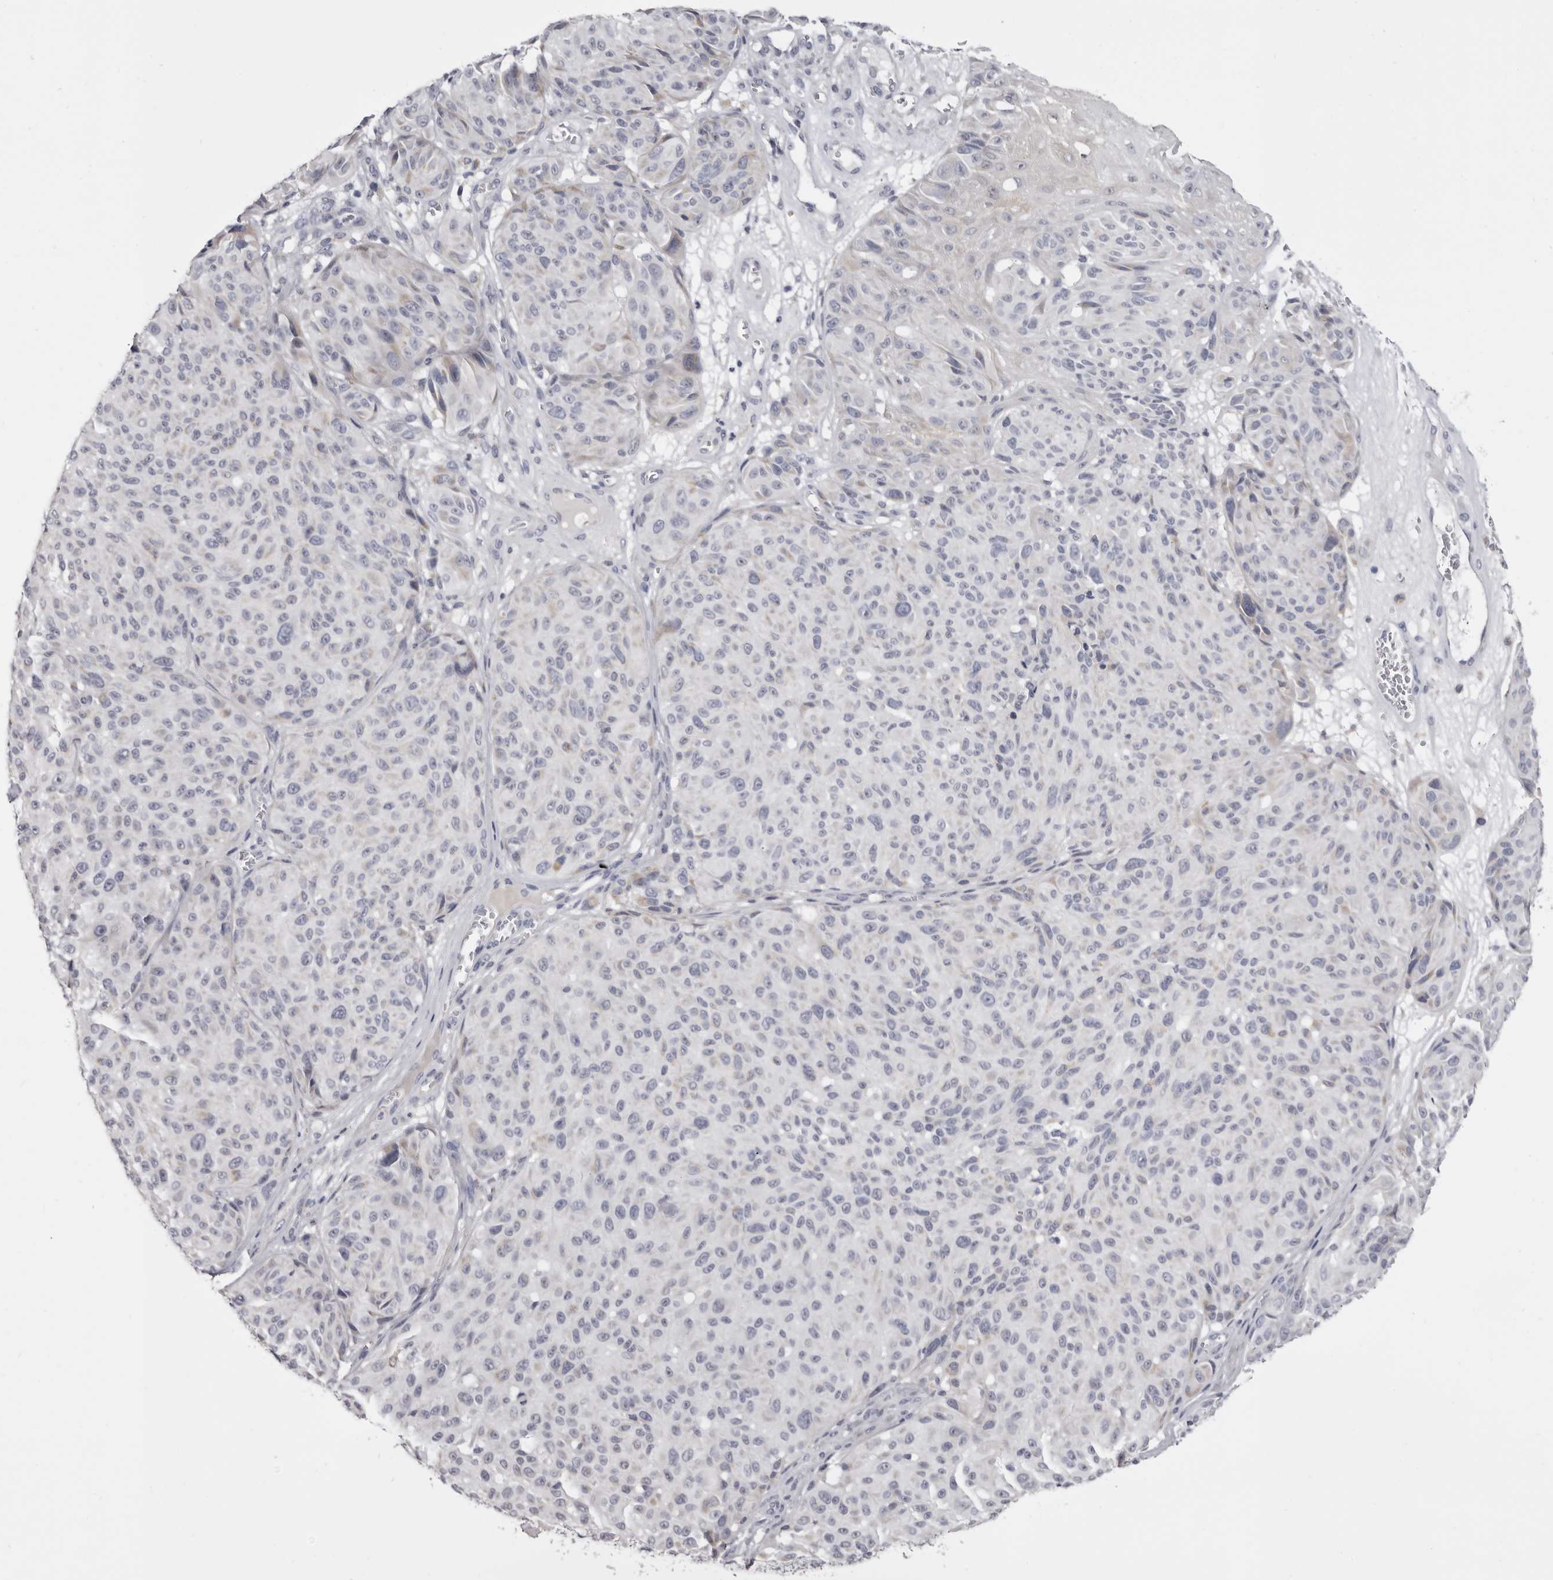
{"staining": {"intensity": "negative", "quantity": "none", "location": "none"}, "tissue": "melanoma", "cell_type": "Tumor cells", "image_type": "cancer", "snomed": [{"axis": "morphology", "description": "Malignant melanoma, NOS"}, {"axis": "topography", "description": "Skin"}], "caption": "Immunohistochemical staining of malignant melanoma demonstrates no significant staining in tumor cells. (Stains: DAB (3,3'-diaminobenzidine) immunohistochemistry with hematoxylin counter stain, Microscopy: brightfield microscopy at high magnification).", "gene": "CASQ1", "patient": {"sex": "male", "age": 83}}